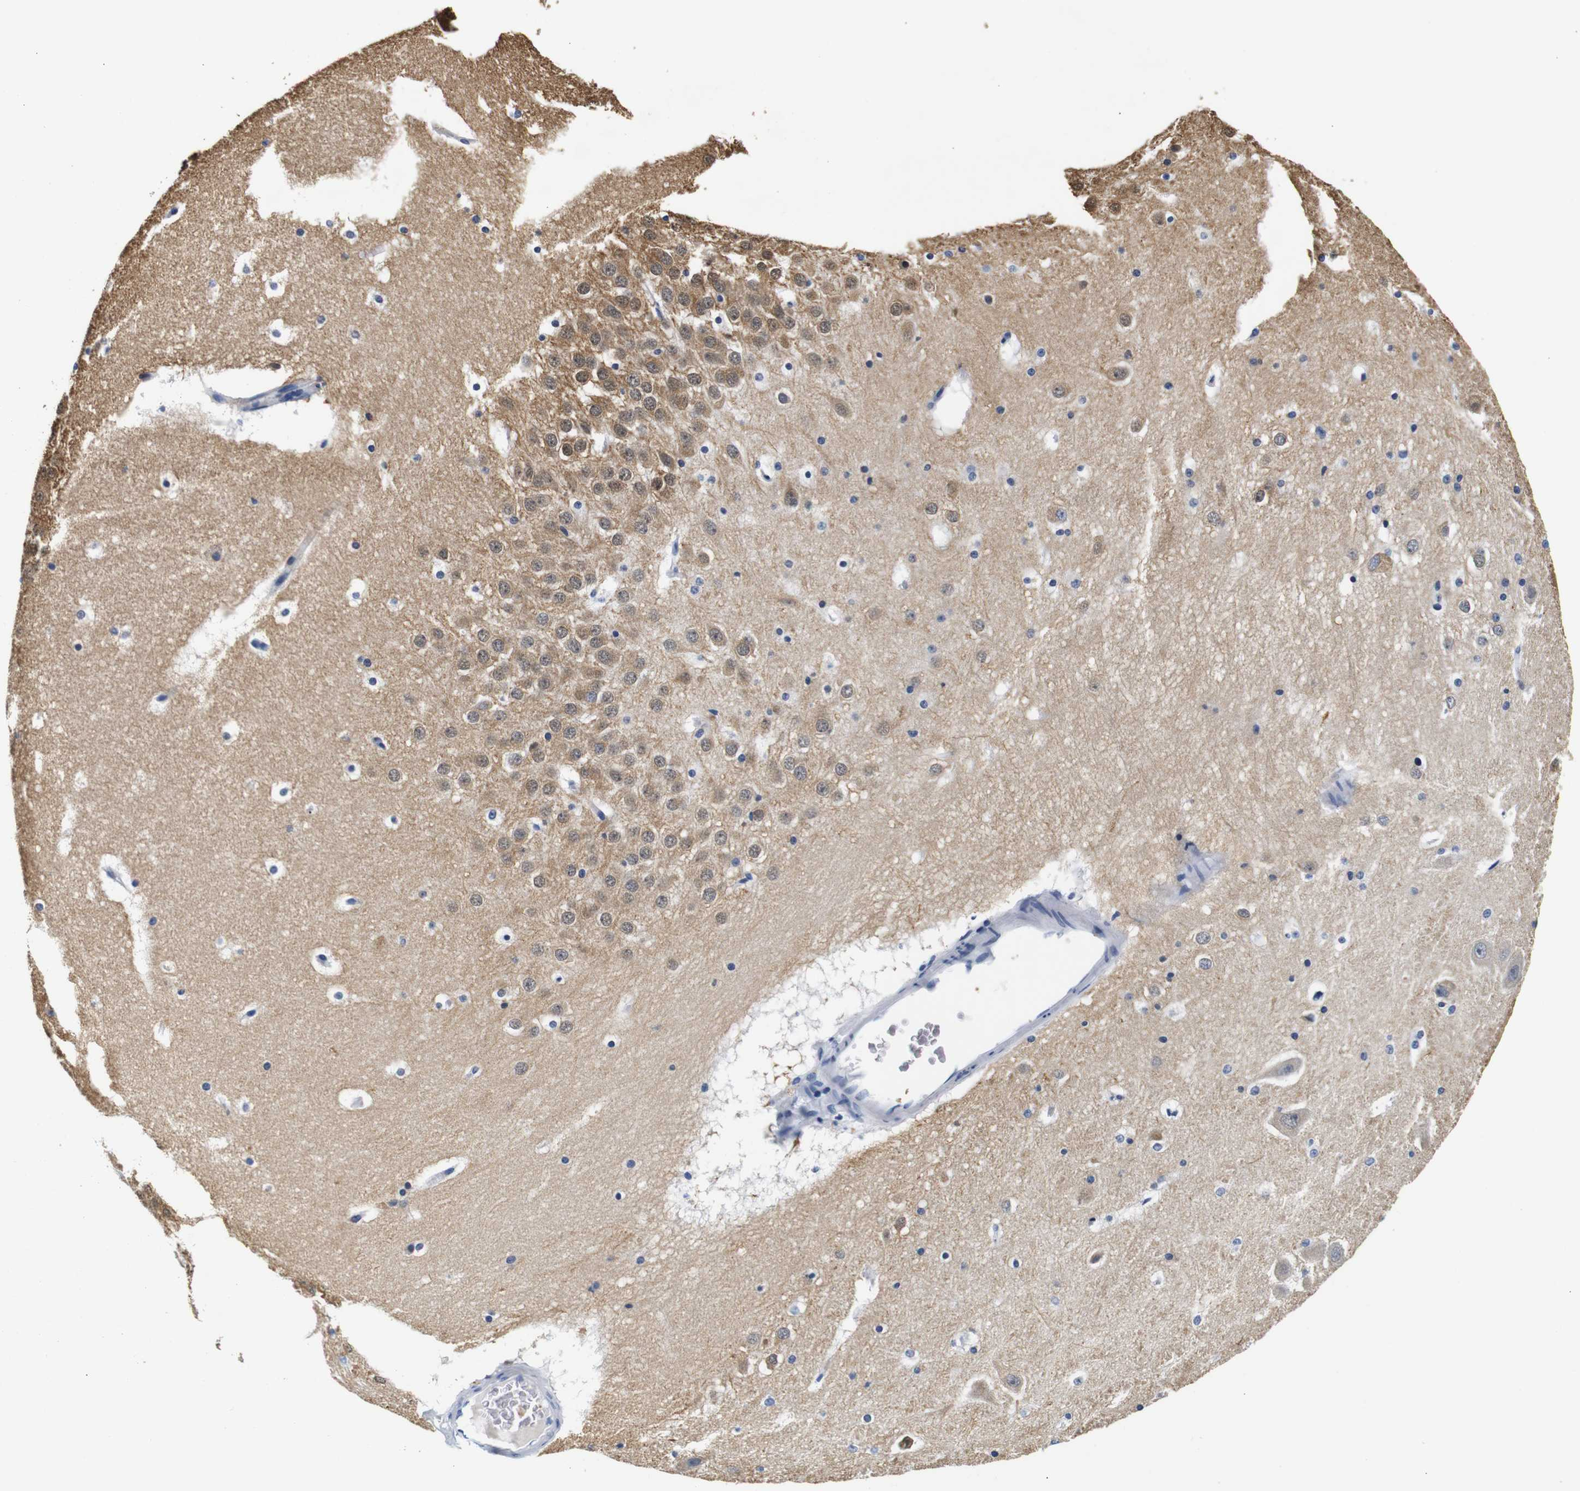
{"staining": {"intensity": "negative", "quantity": "none", "location": "none"}, "tissue": "hippocampus", "cell_type": "Glial cells", "image_type": "normal", "snomed": [{"axis": "morphology", "description": "Normal tissue, NOS"}, {"axis": "topography", "description": "Hippocampus"}], "caption": "Glial cells are negative for brown protein staining in normal hippocampus. (DAB immunohistochemistry (IHC) with hematoxylin counter stain).", "gene": "GP1BA", "patient": {"sex": "male", "age": 45}}